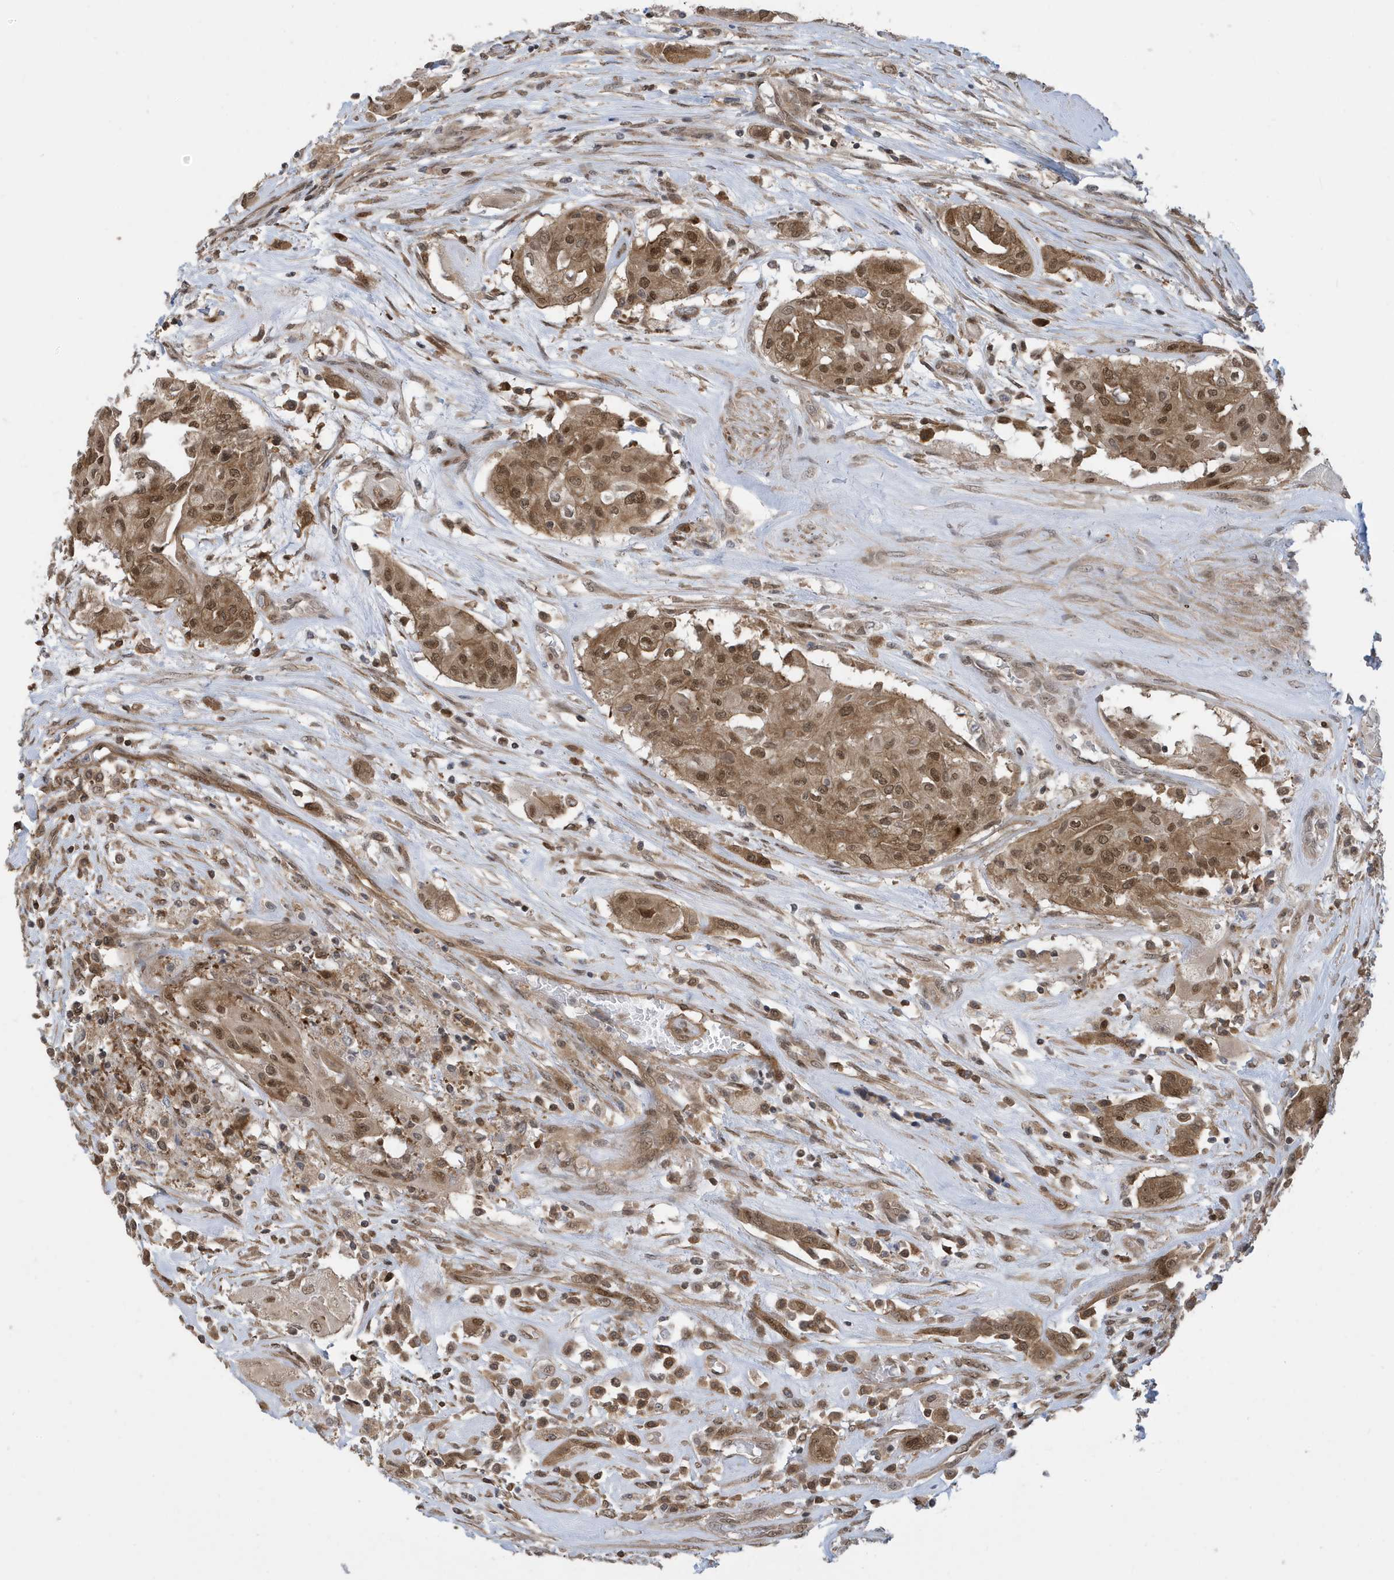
{"staining": {"intensity": "moderate", "quantity": ">75%", "location": "cytoplasmic/membranous,nuclear"}, "tissue": "thyroid cancer", "cell_type": "Tumor cells", "image_type": "cancer", "snomed": [{"axis": "morphology", "description": "Papillary adenocarcinoma, NOS"}, {"axis": "topography", "description": "Thyroid gland"}], "caption": "Immunohistochemistry image of neoplastic tissue: papillary adenocarcinoma (thyroid) stained using IHC shows medium levels of moderate protein expression localized specifically in the cytoplasmic/membranous and nuclear of tumor cells, appearing as a cytoplasmic/membranous and nuclear brown color.", "gene": "UBQLN1", "patient": {"sex": "female", "age": 59}}